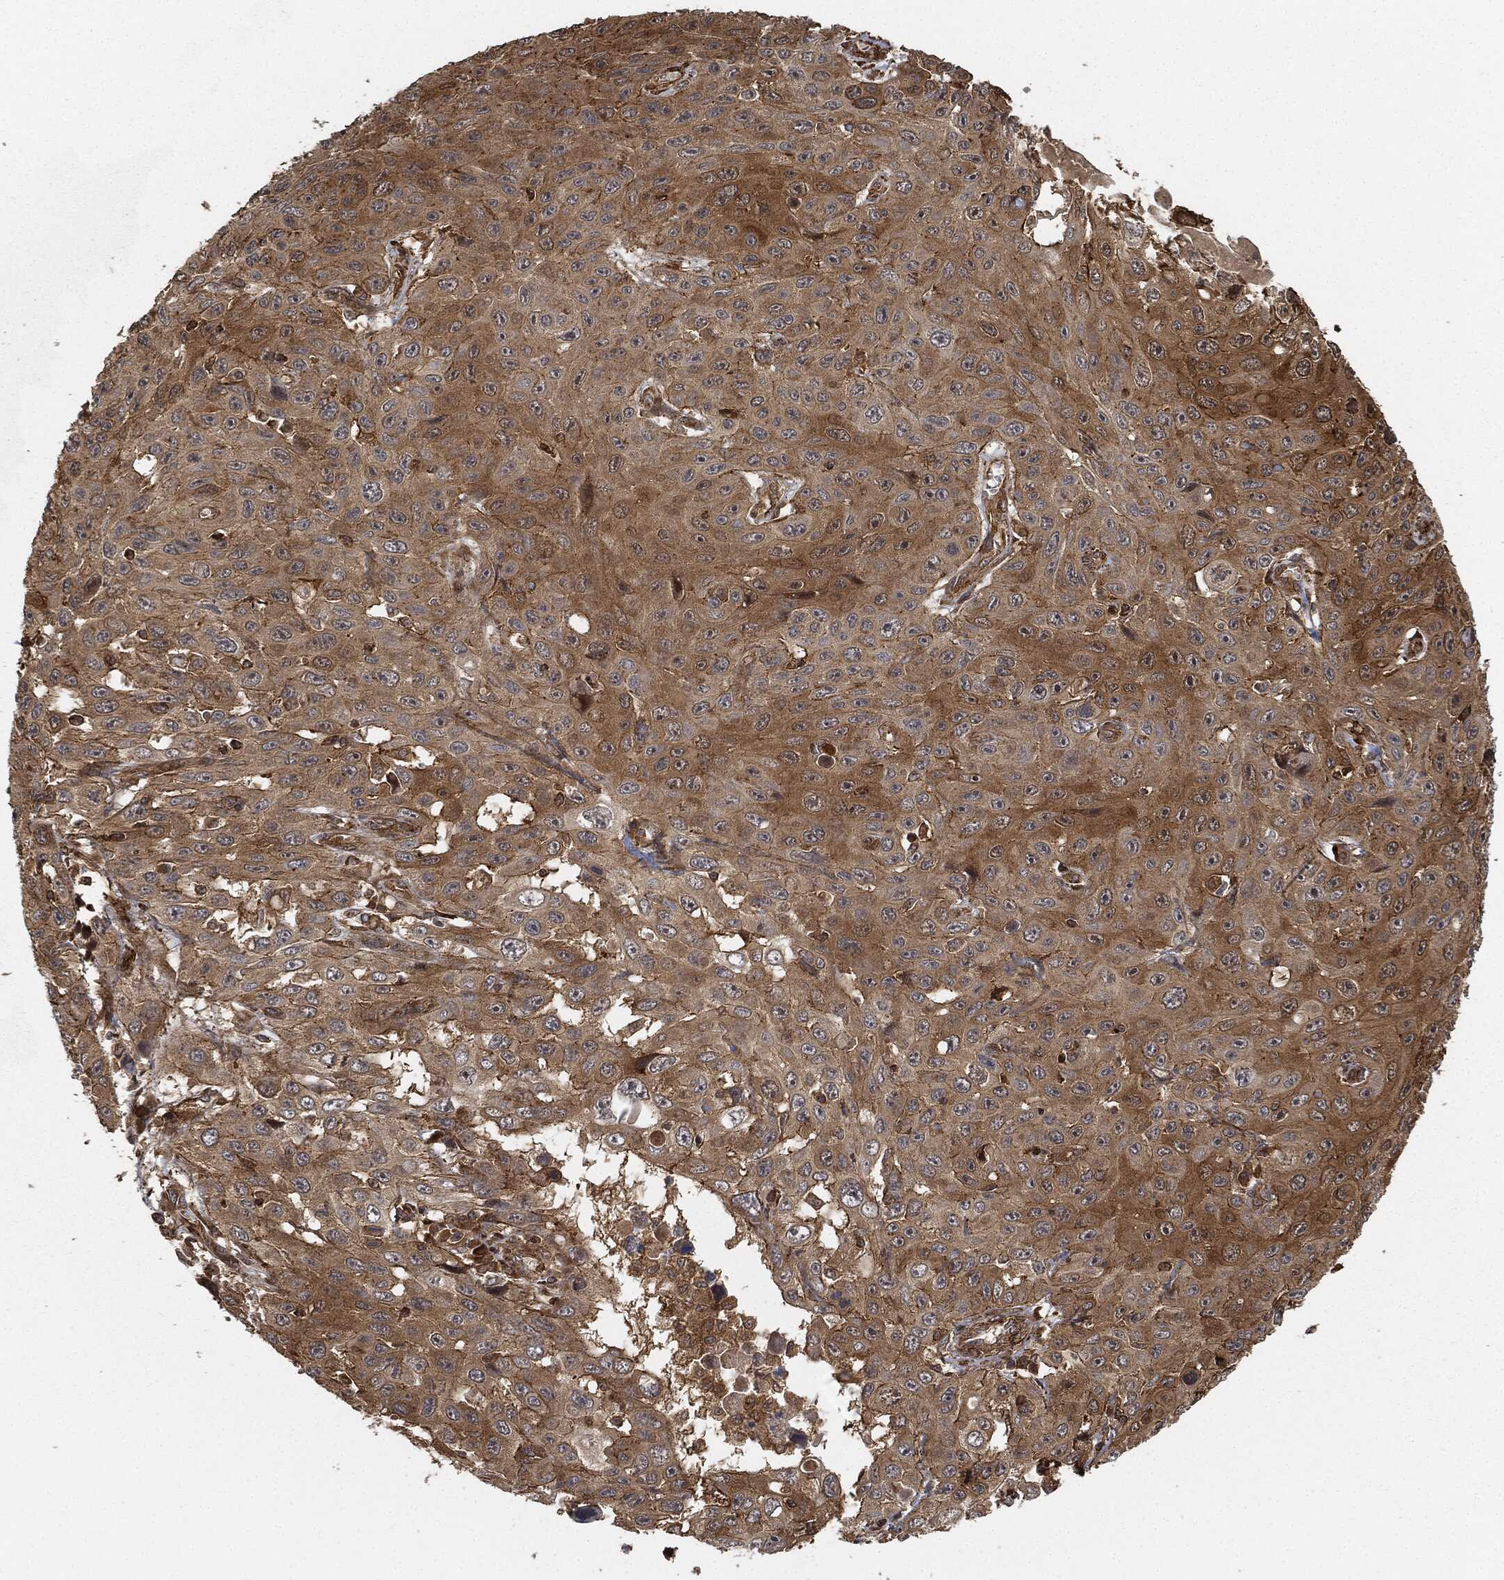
{"staining": {"intensity": "moderate", "quantity": "25%-75%", "location": "cytoplasmic/membranous"}, "tissue": "skin cancer", "cell_type": "Tumor cells", "image_type": "cancer", "snomed": [{"axis": "morphology", "description": "Squamous cell carcinoma, NOS"}, {"axis": "topography", "description": "Skin"}], "caption": "Moderate cytoplasmic/membranous positivity for a protein is appreciated in approximately 25%-75% of tumor cells of skin cancer using immunohistochemistry.", "gene": "TPT1", "patient": {"sex": "male", "age": 82}}